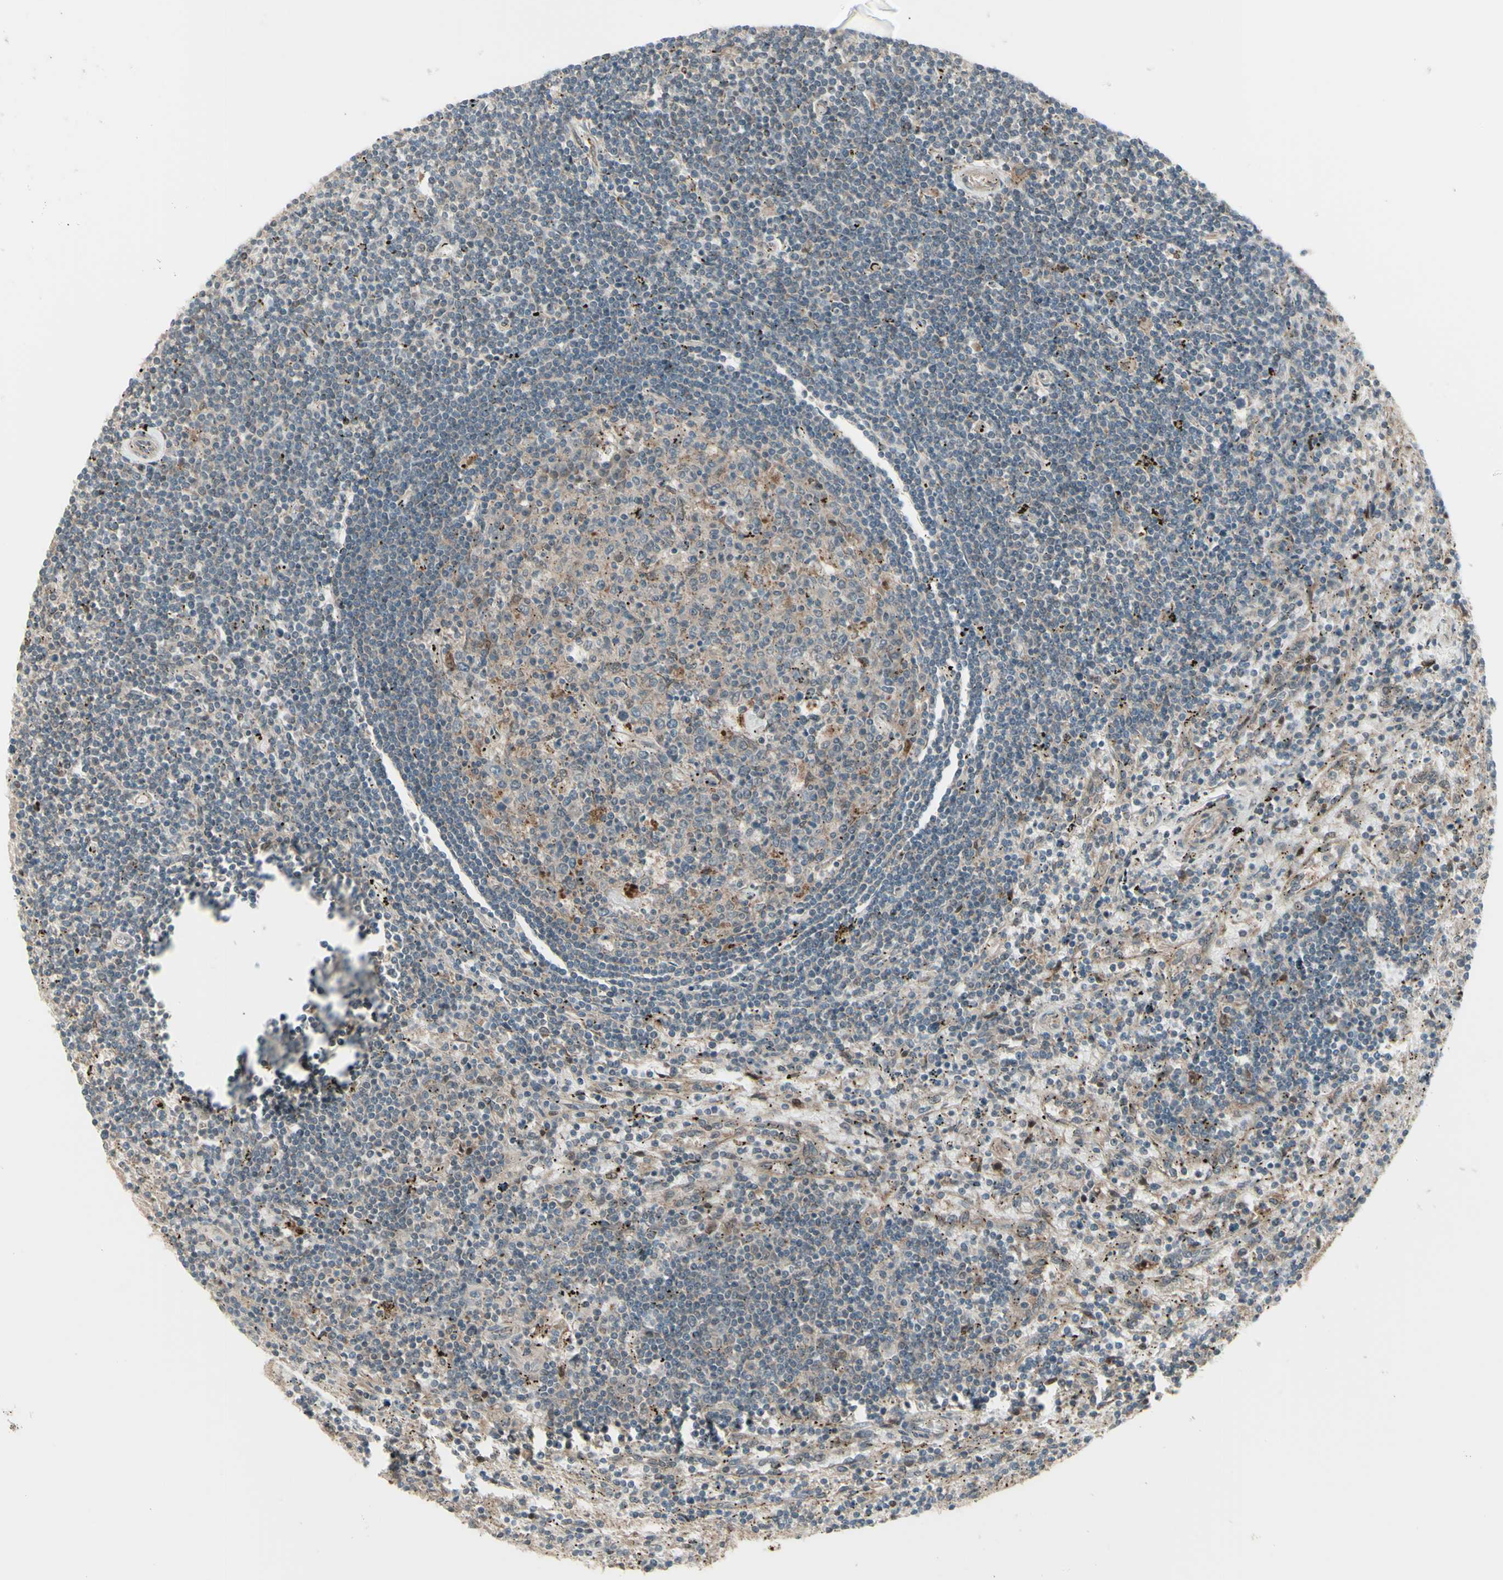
{"staining": {"intensity": "weak", "quantity": "<25%", "location": "cytoplasmic/membranous"}, "tissue": "lymphoma", "cell_type": "Tumor cells", "image_type": "cancer", "snomed": [{"axis": "morphology", "description": "Malignant lymphoma, non-Hodgkin's type, Low grade"}, {"axis": "topography", "description": "Spleen"}], "caption": "Histopathology image shows no significant protein expression in tumor cells of lymphoma.", "gene": "OSTM1", "patient": {"sex": "male", "age": 76}}